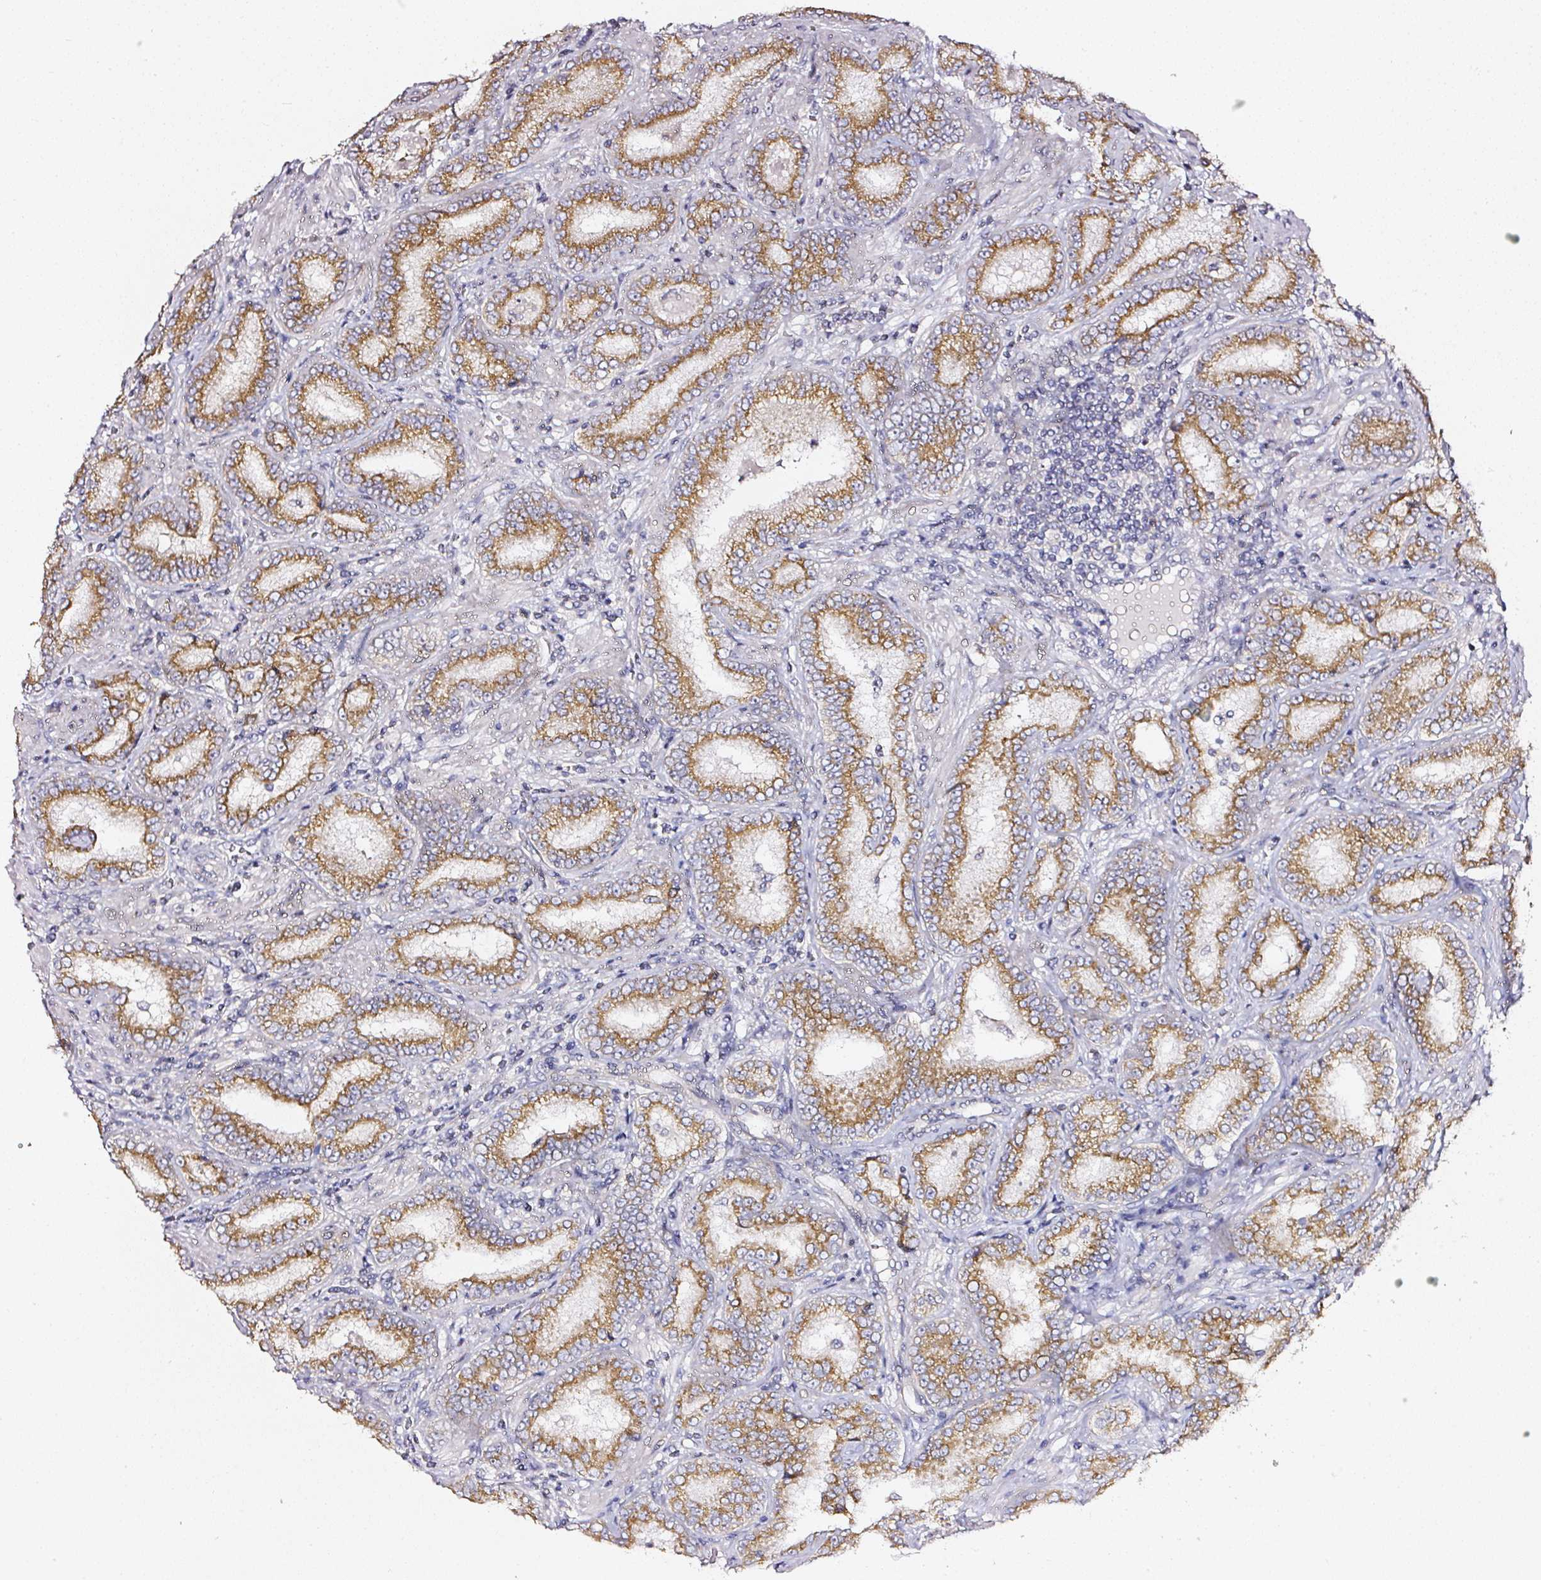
{"staining": {"intensity": "moderate", "quantity": ">75%", "location": "cytoplasmic/membranous"}, "tissue": "prostate cancer", "cell_type": "Tumor cells", "image_type": "cancer", "snomed": [{"axis": "morphology", "description": "Adenocarcinoma, High grade"}, {"axis": "topography", "description": "Prostate"}], "caption": "Human adenocarcinoma (high-grade) (prostate) stained with a brown dye displays moderate cytoplasmic/membranous positive staining in approximately >75% of tumor cells.", "gene": "NTRK1", "patient": {"sex": "male", "age": 72}}